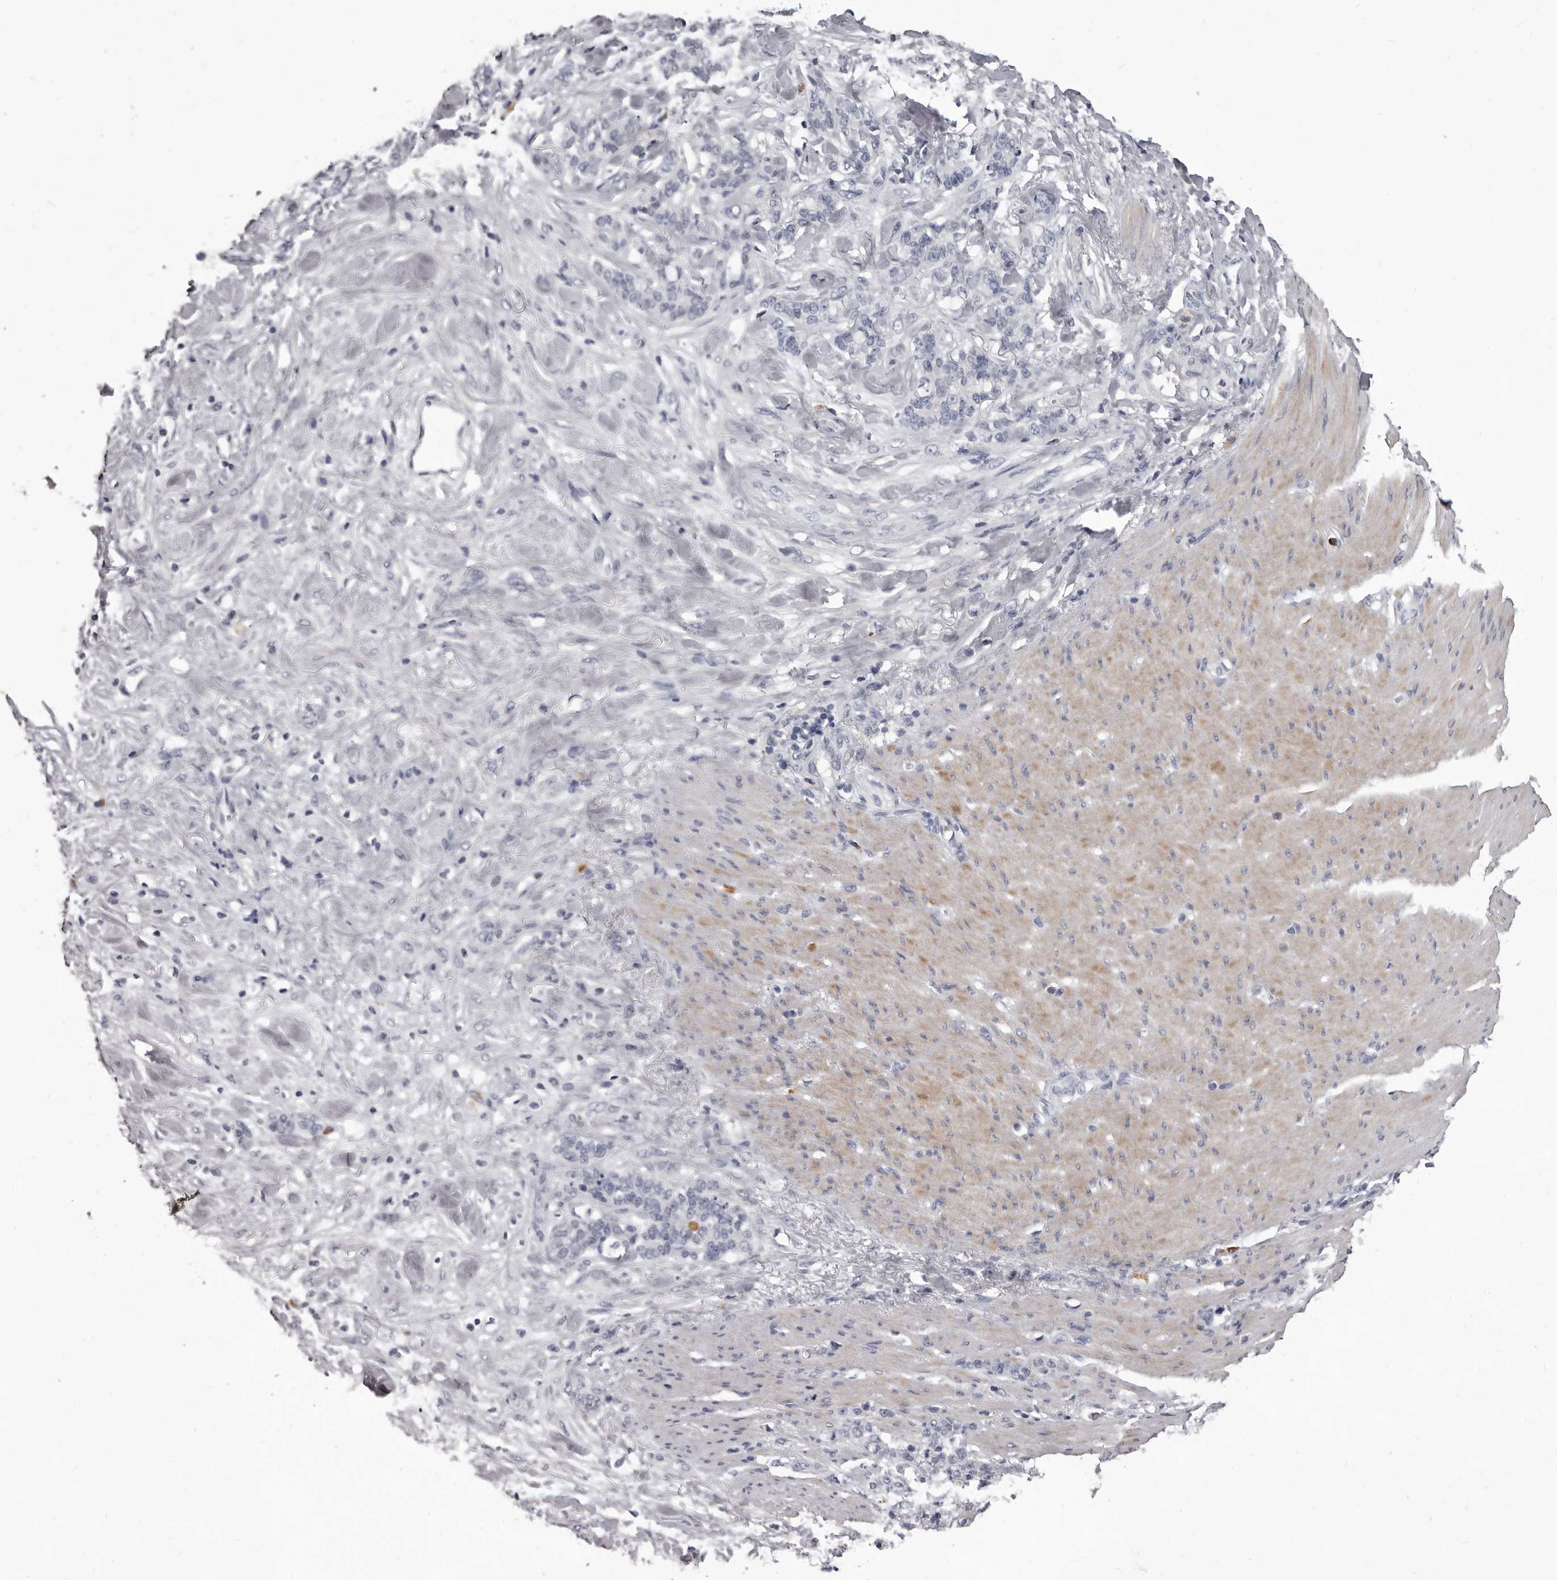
{"staining": {"intensity": "negative", "quantity": "none", "location": "none"}, "tissue": "stomach cancer", "cell_type": "Tumor cells", "image_type": "cancer", "snomed": [{"axis": "morphology", "description": "Adenocarcinoma, NOS"}, {"axis": "topography", "description": "Stomach, lower"}], "caption": "Micrograph shows no significant protein positivity in tumor cells of stomach cancer.", "gene": "GZMH", "patient": {"sex": "male", "age": 88}}